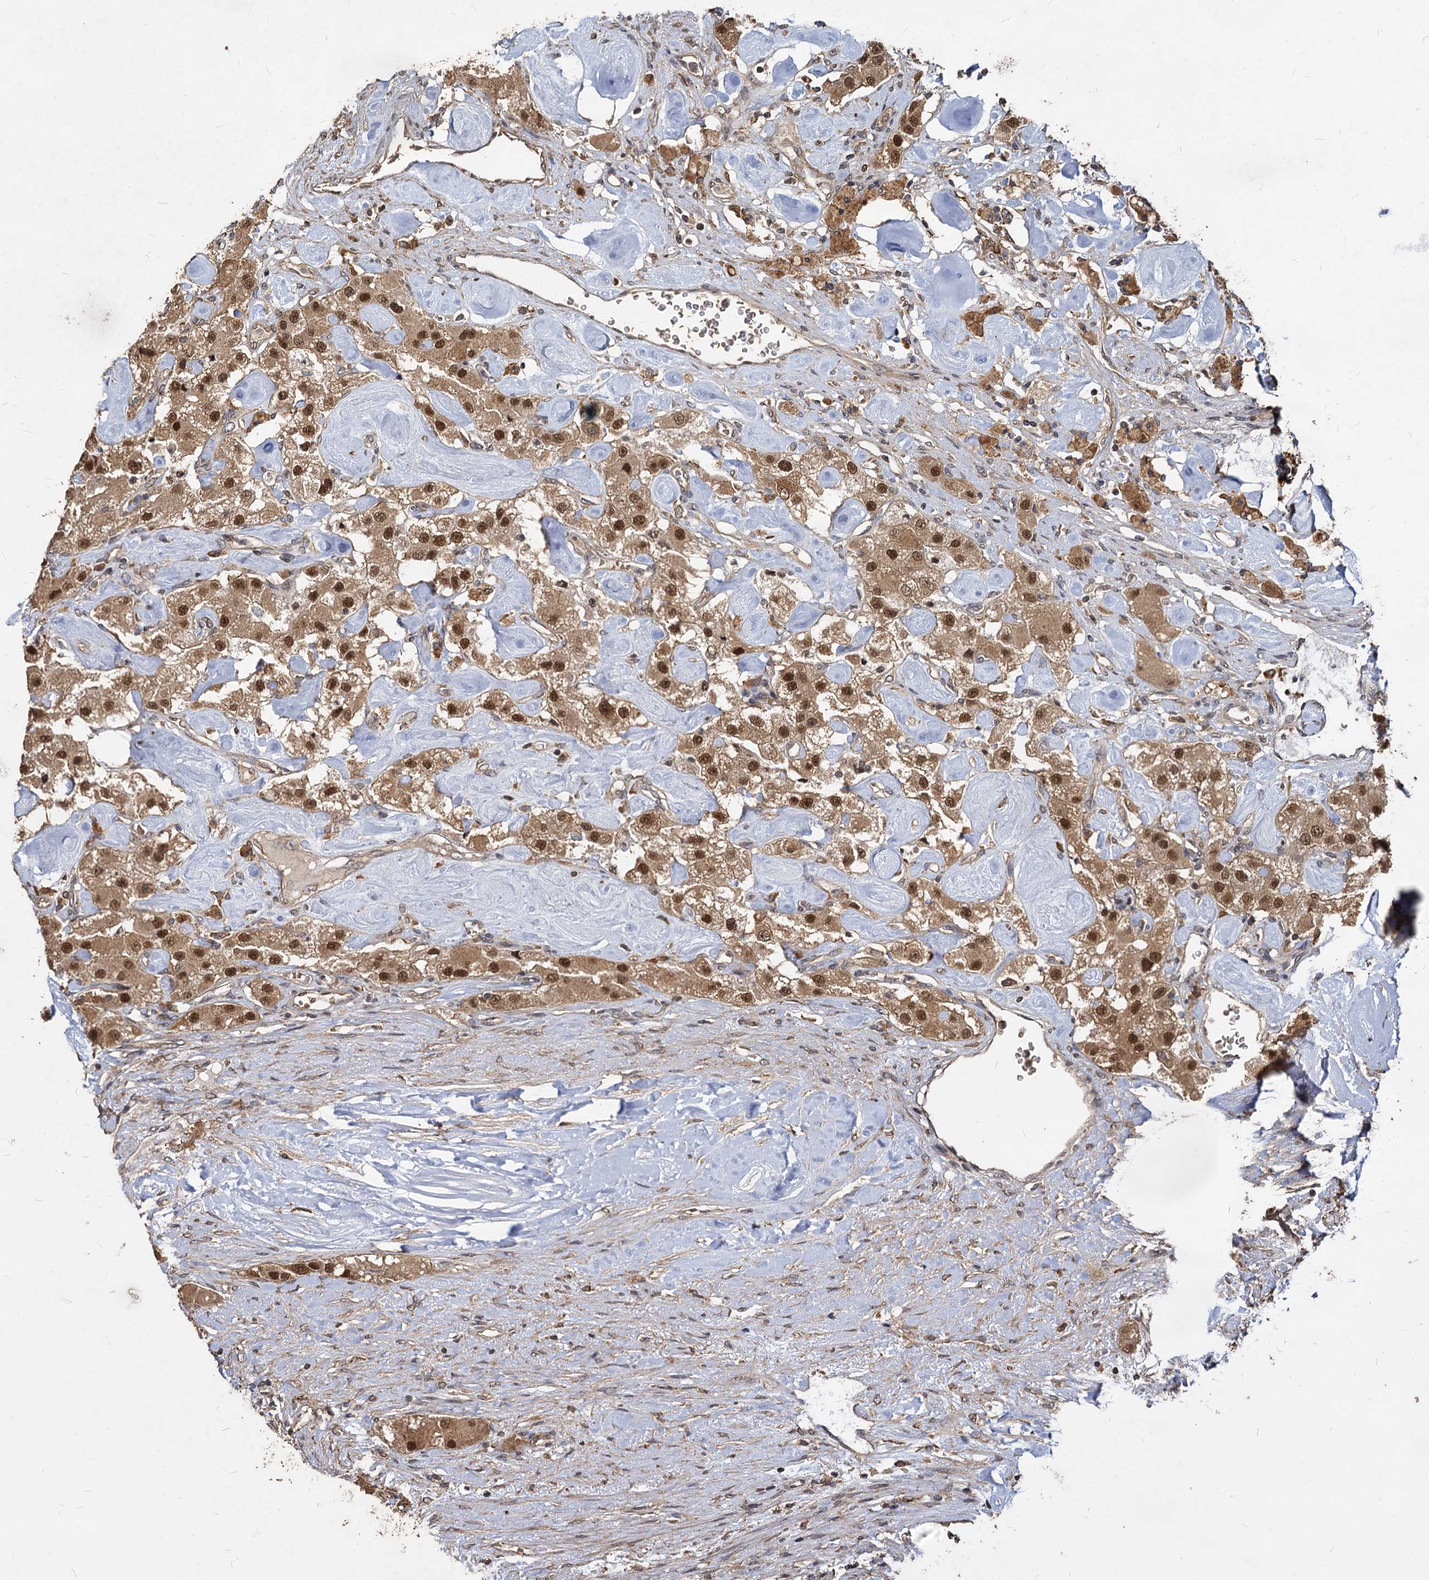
{"staining": {"intensity": "strong", "quantity": ">75%", "location": "cytoplasmic/membranous,nuclear"}, "tissue": "carcinoid", "cell_type": "Tumor cells", "image_type": "cancer", "snomed": [{"axis": "morphology", "description": "Carcinoid, malignant, NOS"}, {"axis": "topography", "description": "Pancreas"}], "caption": "Tumor cells reveal high levels of strong cytoplasmic/membranous and nuclear expression in about >75% of cells in carcinoid (malignant).", "gene": "VPS51", "patient": {"sex": "male", "age": 41}}